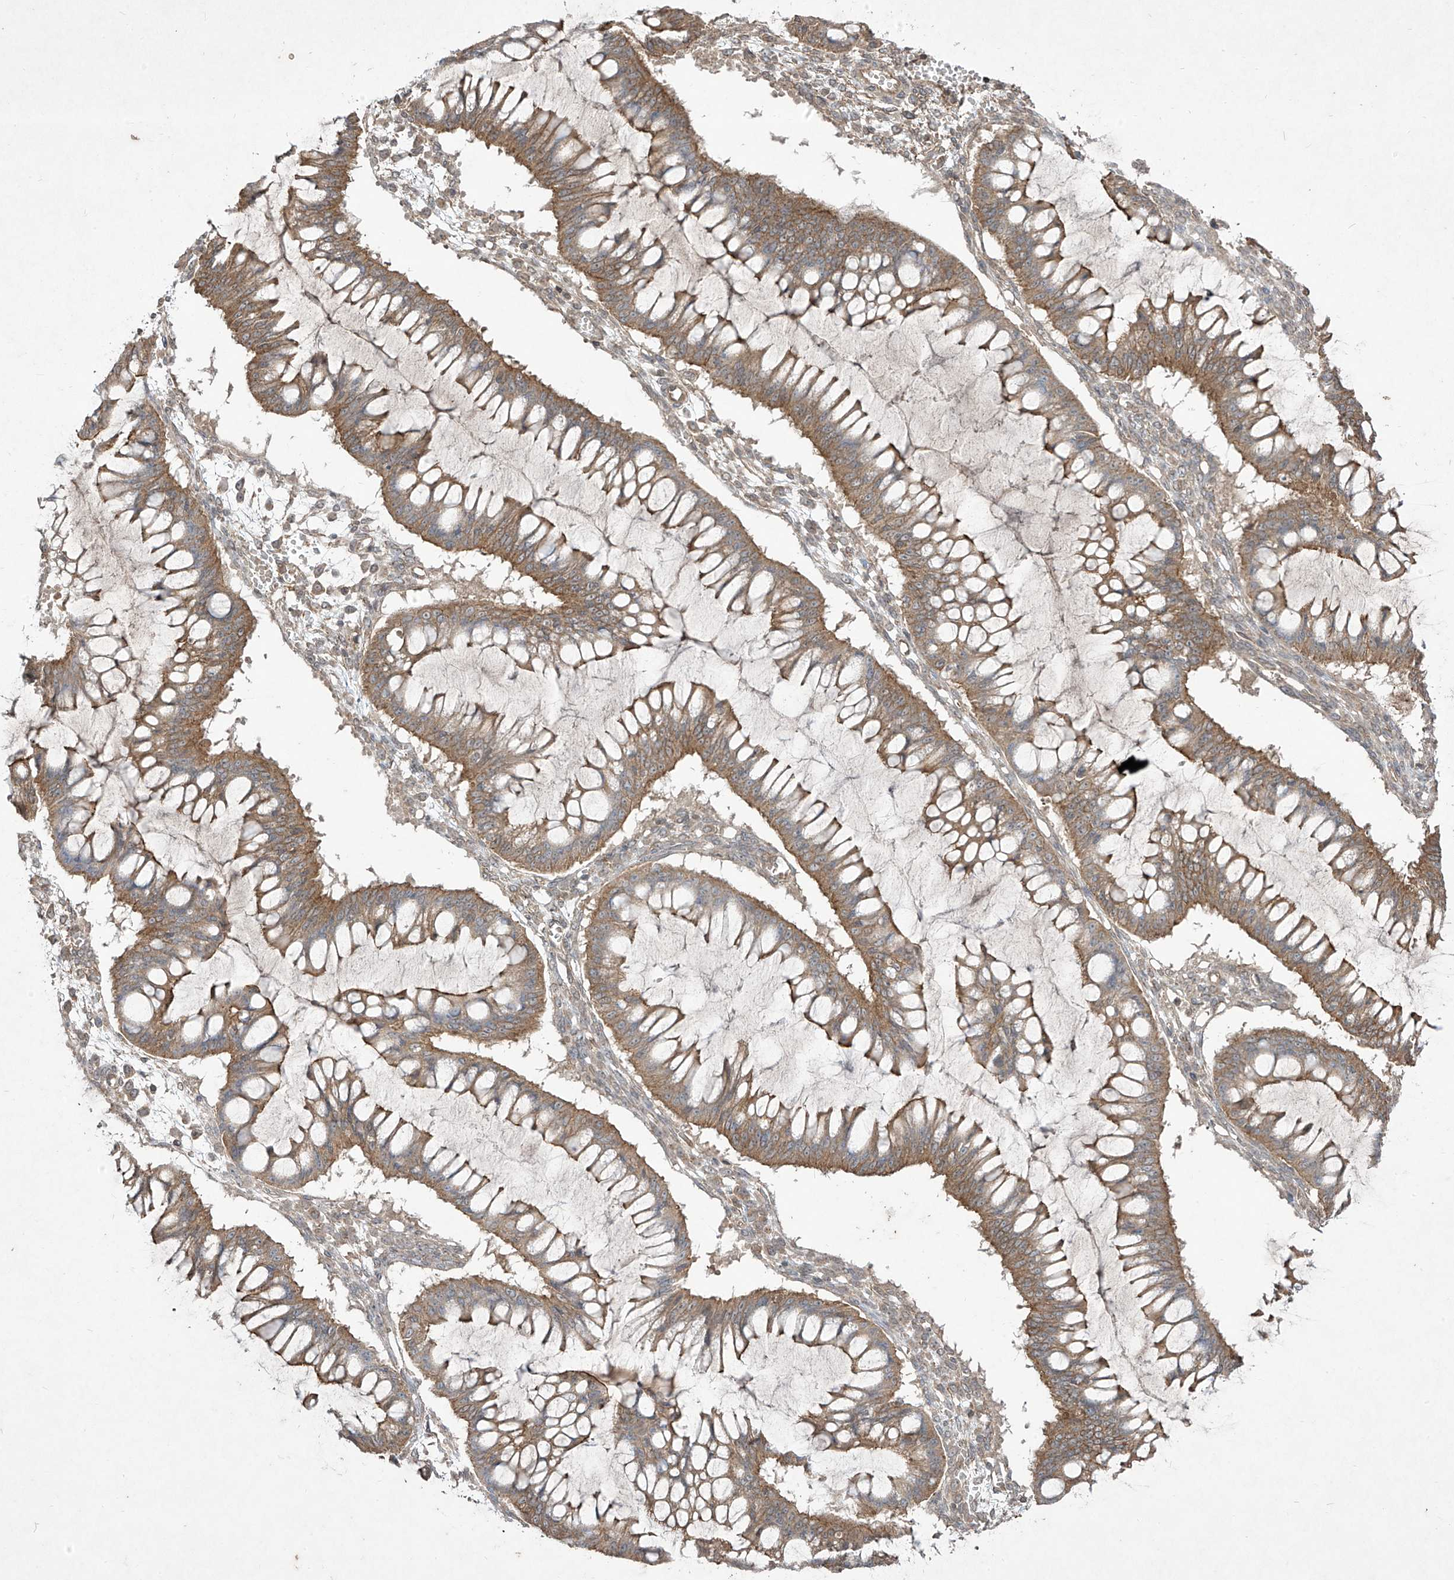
{"staining": {"intensity": "moderate", "quantity": ">75%", "location": "cytoplasmic/membranous"}, "tissue": "ovarian cancer", "cell_type": "Tumor cells", "image_type": "cancer", "snomed": [{"axis": "morphology", "description": "Cystadenocarcinoma, mucinous, NOS"}, {"axis": "topography", "description": "Ovary"}], "caption": "Mucinous cystadenocarcinoma (ovarian) stained with DAB immunohistochemistry shows medium levels of moderate cytoplasmic/membranous expression in approximately >75% of tumor cells.", "gene": "MATN2", "patient": {"sex": "female", "age": 73}}